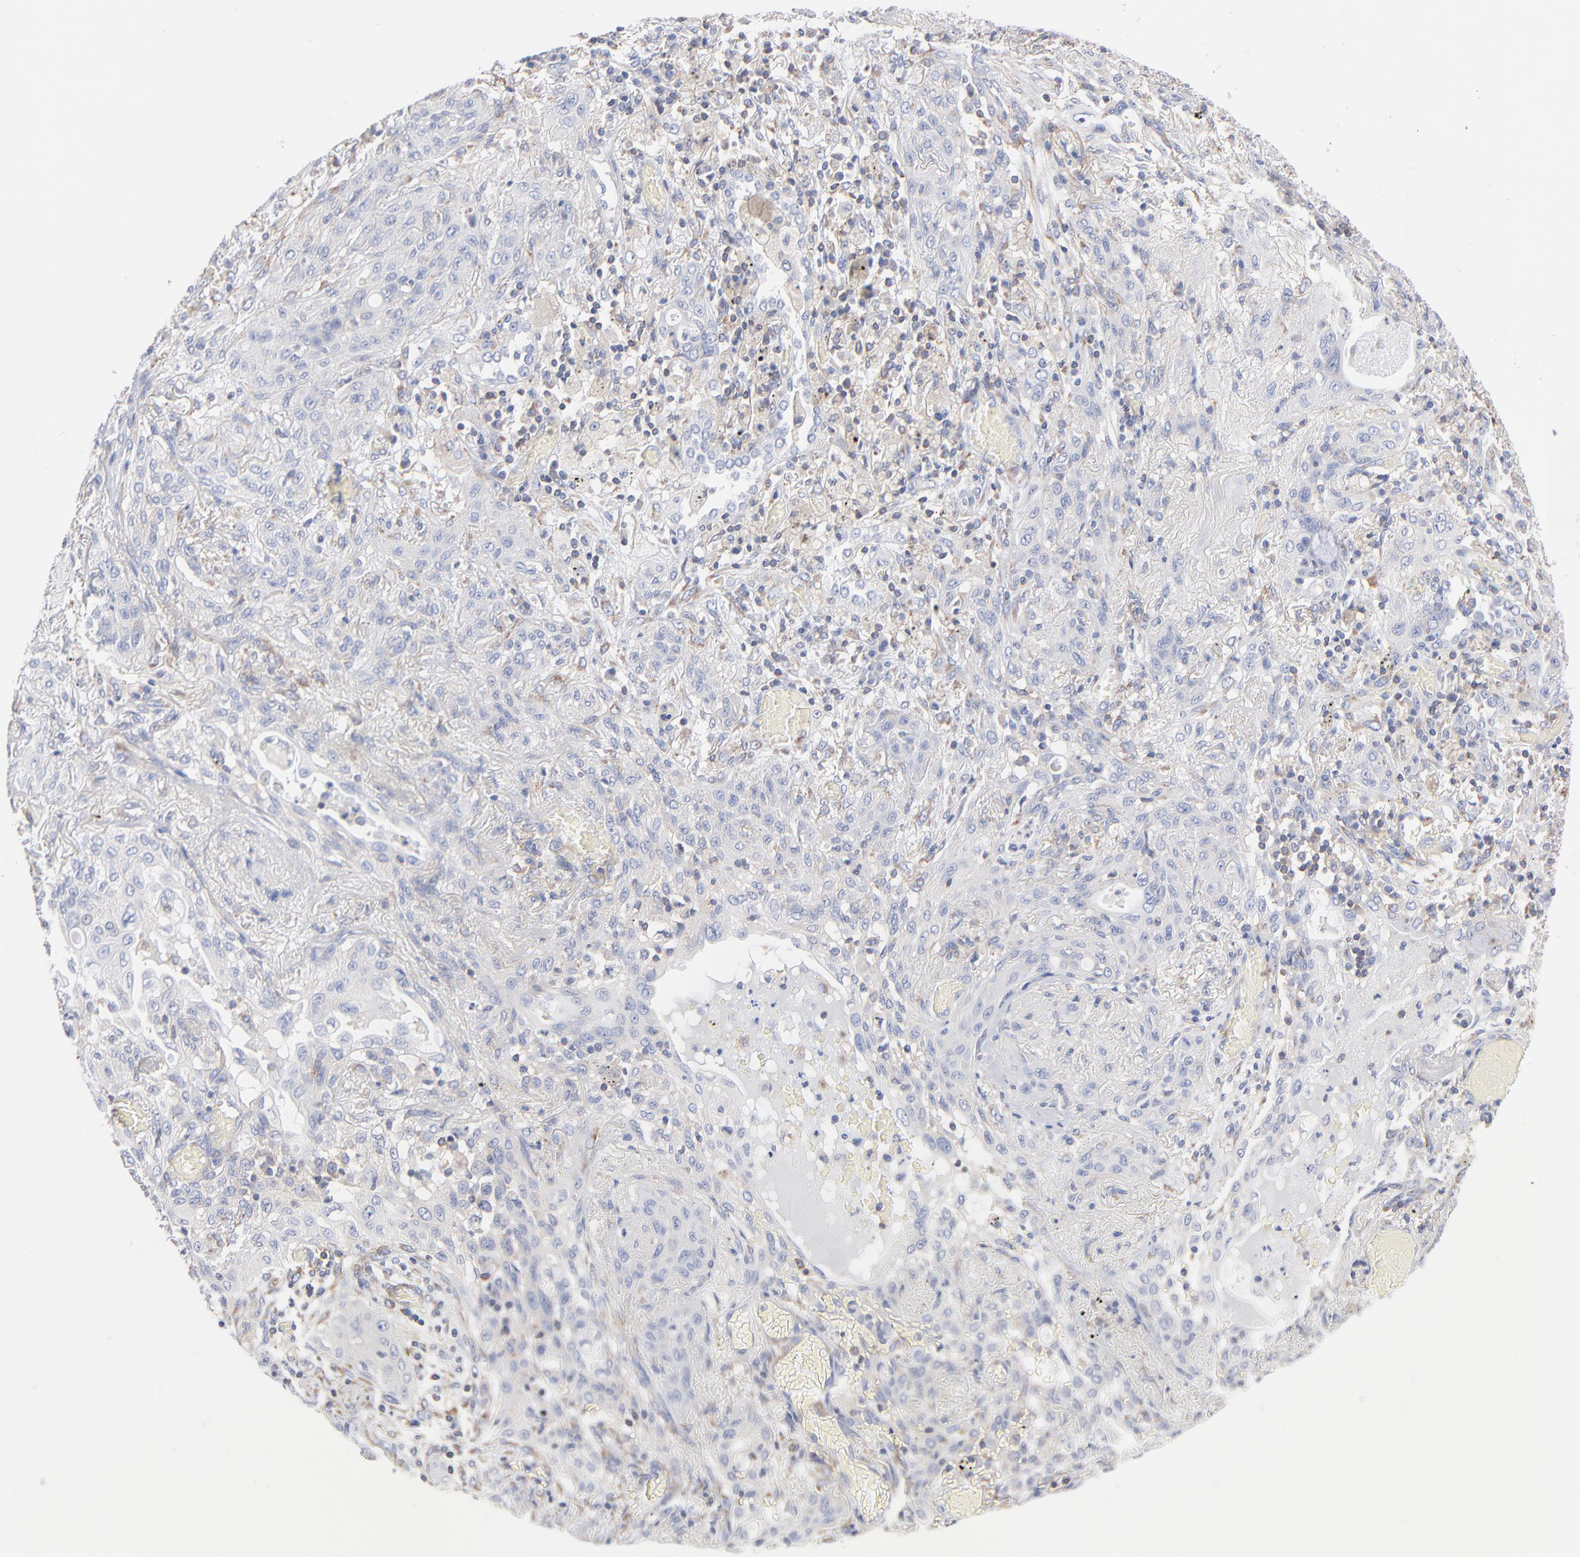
{"staining": {"intensity": "negative", "quantity": "none", "location": "none"}, "tissue": "lung cancer", "cell_type": "Tumor cells", "image_type": "cancer", "snomed": [{"axis": "morphology", "description": "Squamous cell carcinoma, NOS"}, {"axis": "topography", "description": "Lung"}], "caption": "Histopathology image shows no protein staining in tumor cells of squamous cell carcinoma (lung) tissue. (Brightfield microscopy of DAB IHC at high magnification).", "gene": "SEPTIN6", "patient": {"sex": "female", "age": 47}}